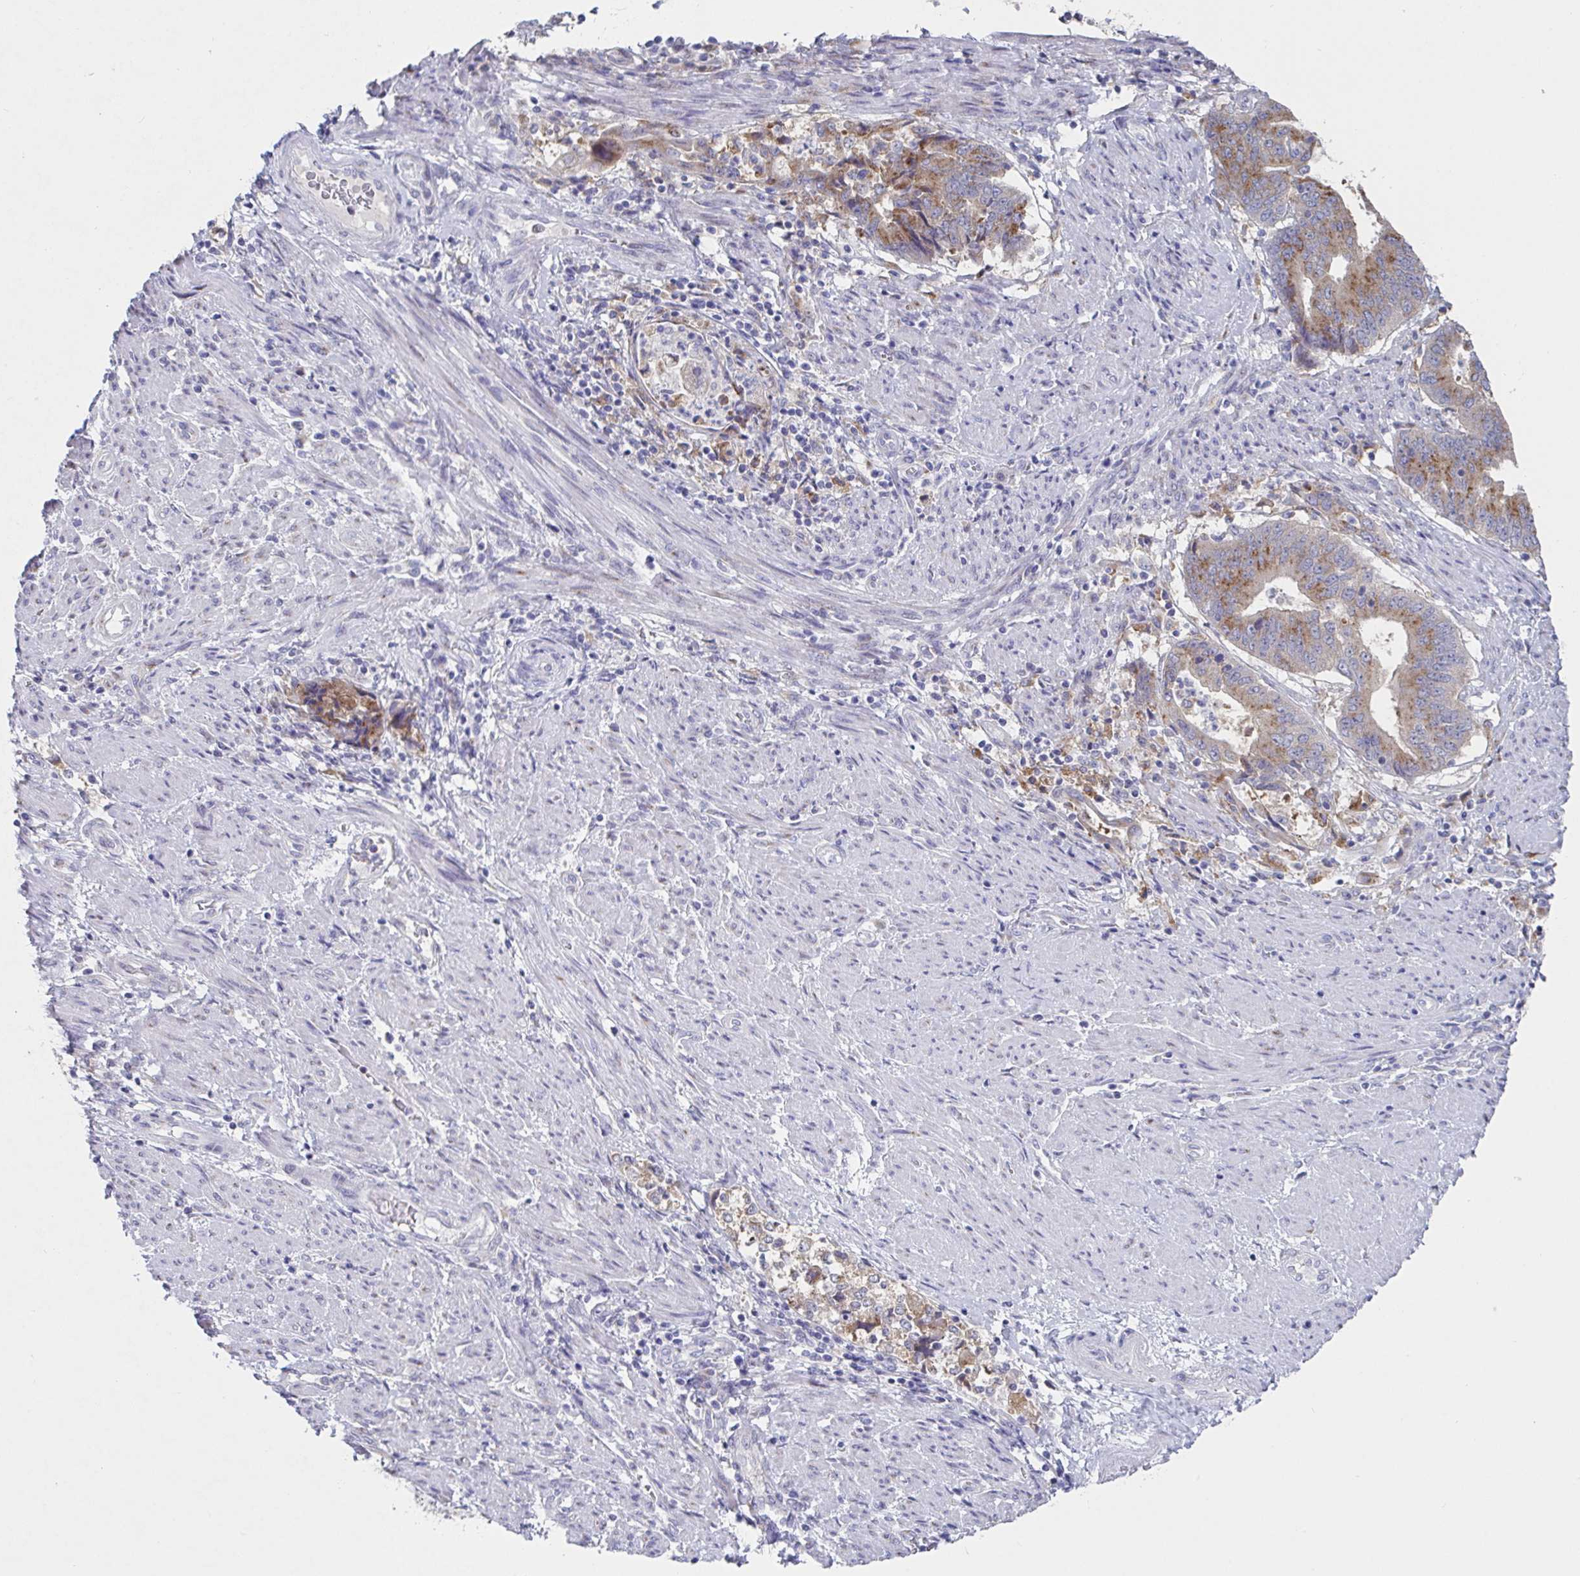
{"staining": {"intensity": "moderate", "quantity": "<25%", "location": "cytoplasmic/membranous"}, "tissue": "endometrial cancer", "cell_type": "Tumor cells", "image_type": "cancer", "snomed": [{"axis": "morphology", "description": "Adenocarcinoma, NOS"}, {"axis": "topography", "description": "Endometrium"}], "caption": "Endometrial cancer was stained to show a protein in brown. There is low levels of moderate cytoplasmic/membranous staining in approximately <25% of tumor cells.", "gene": "TAS2R39", "patient": {"sex": "female", "age": 65}}